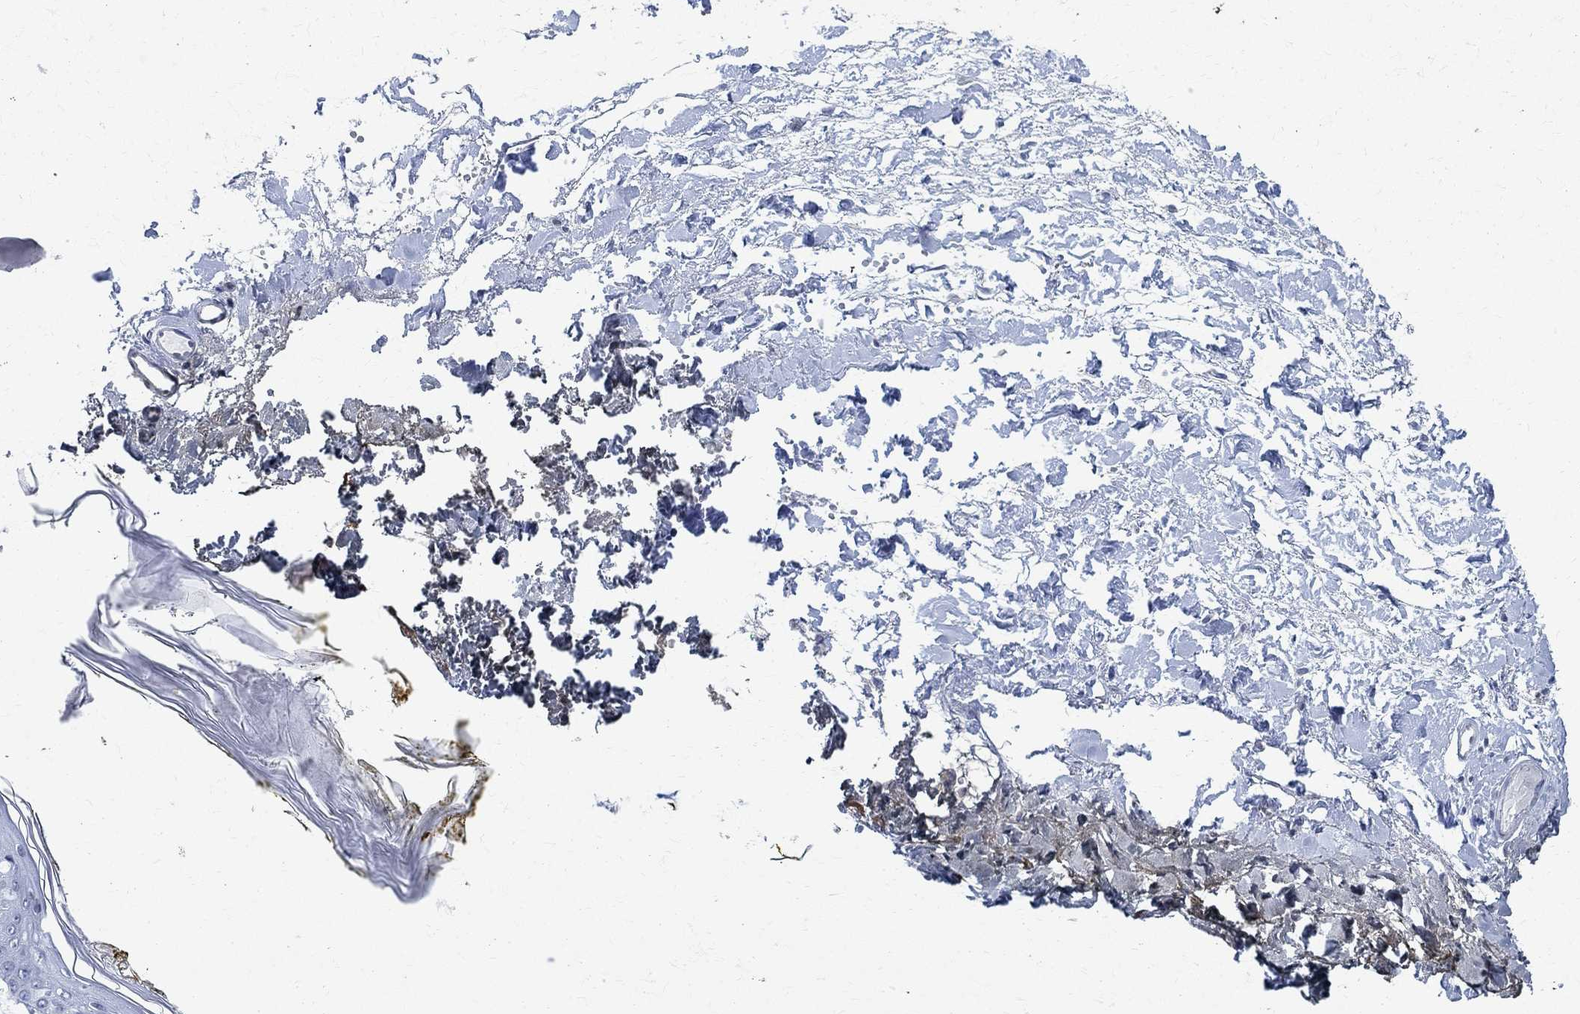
{"staining": {"intensity": "negative", "quantity": "none", "location": "none"}, "tissue": "skin", "cell_type": "Fibroblasts", "image_type": "normal", "snomed": [{"axis": "morphology", "description": "Normal tissue, NOS"}, {"axis": "topography", "description": "Skin"}], "caption": "Immunohistochemical staining of normal skin displays no significant staining in fibroblasts.", "gene": "TMEM221", "patient": {"sex": "female", "age": 34}}